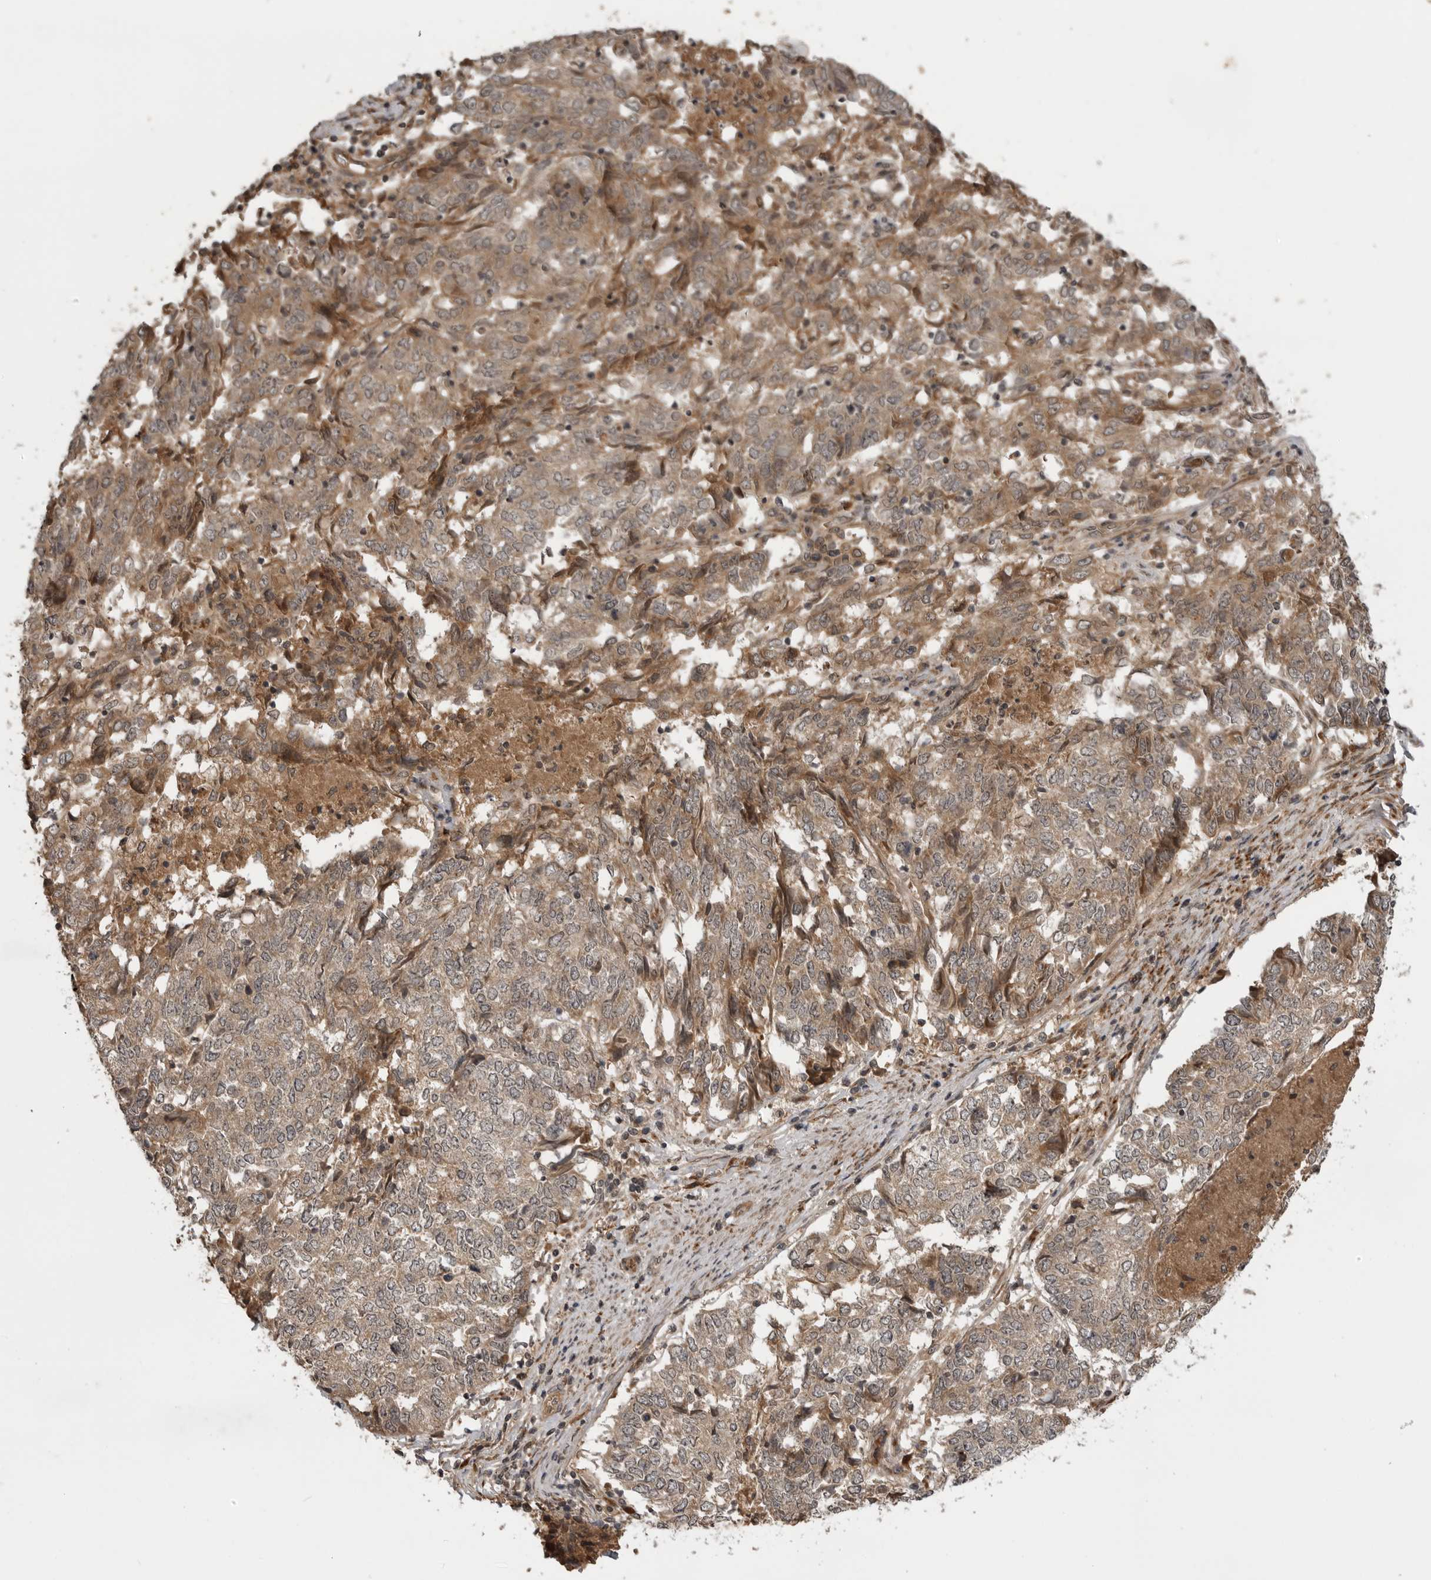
{"staining": {"intensity": "moderate", "quantity": ">75%", "location": "cytoplasmic/membranous"}, "tissue": "endometrial cancer", "cell_type": "Tumor cells", "image_type": "cancer", "snomed": [{"axis": "morphology", "description": "Adenocarcinoma, NOS"}, {"axis": "topography", "description": "Endometrium"}], "caption": "High-power microscopy captured an IHC photomicrograph of adenocarcinoma (endometrial), revealing moderate cytoplasmic/membranous expression in about >75% of tumor cells. Nuclei are stained in blue.", "gene": "AKAP7", "patient": {"sex": "female", "age": 80}}